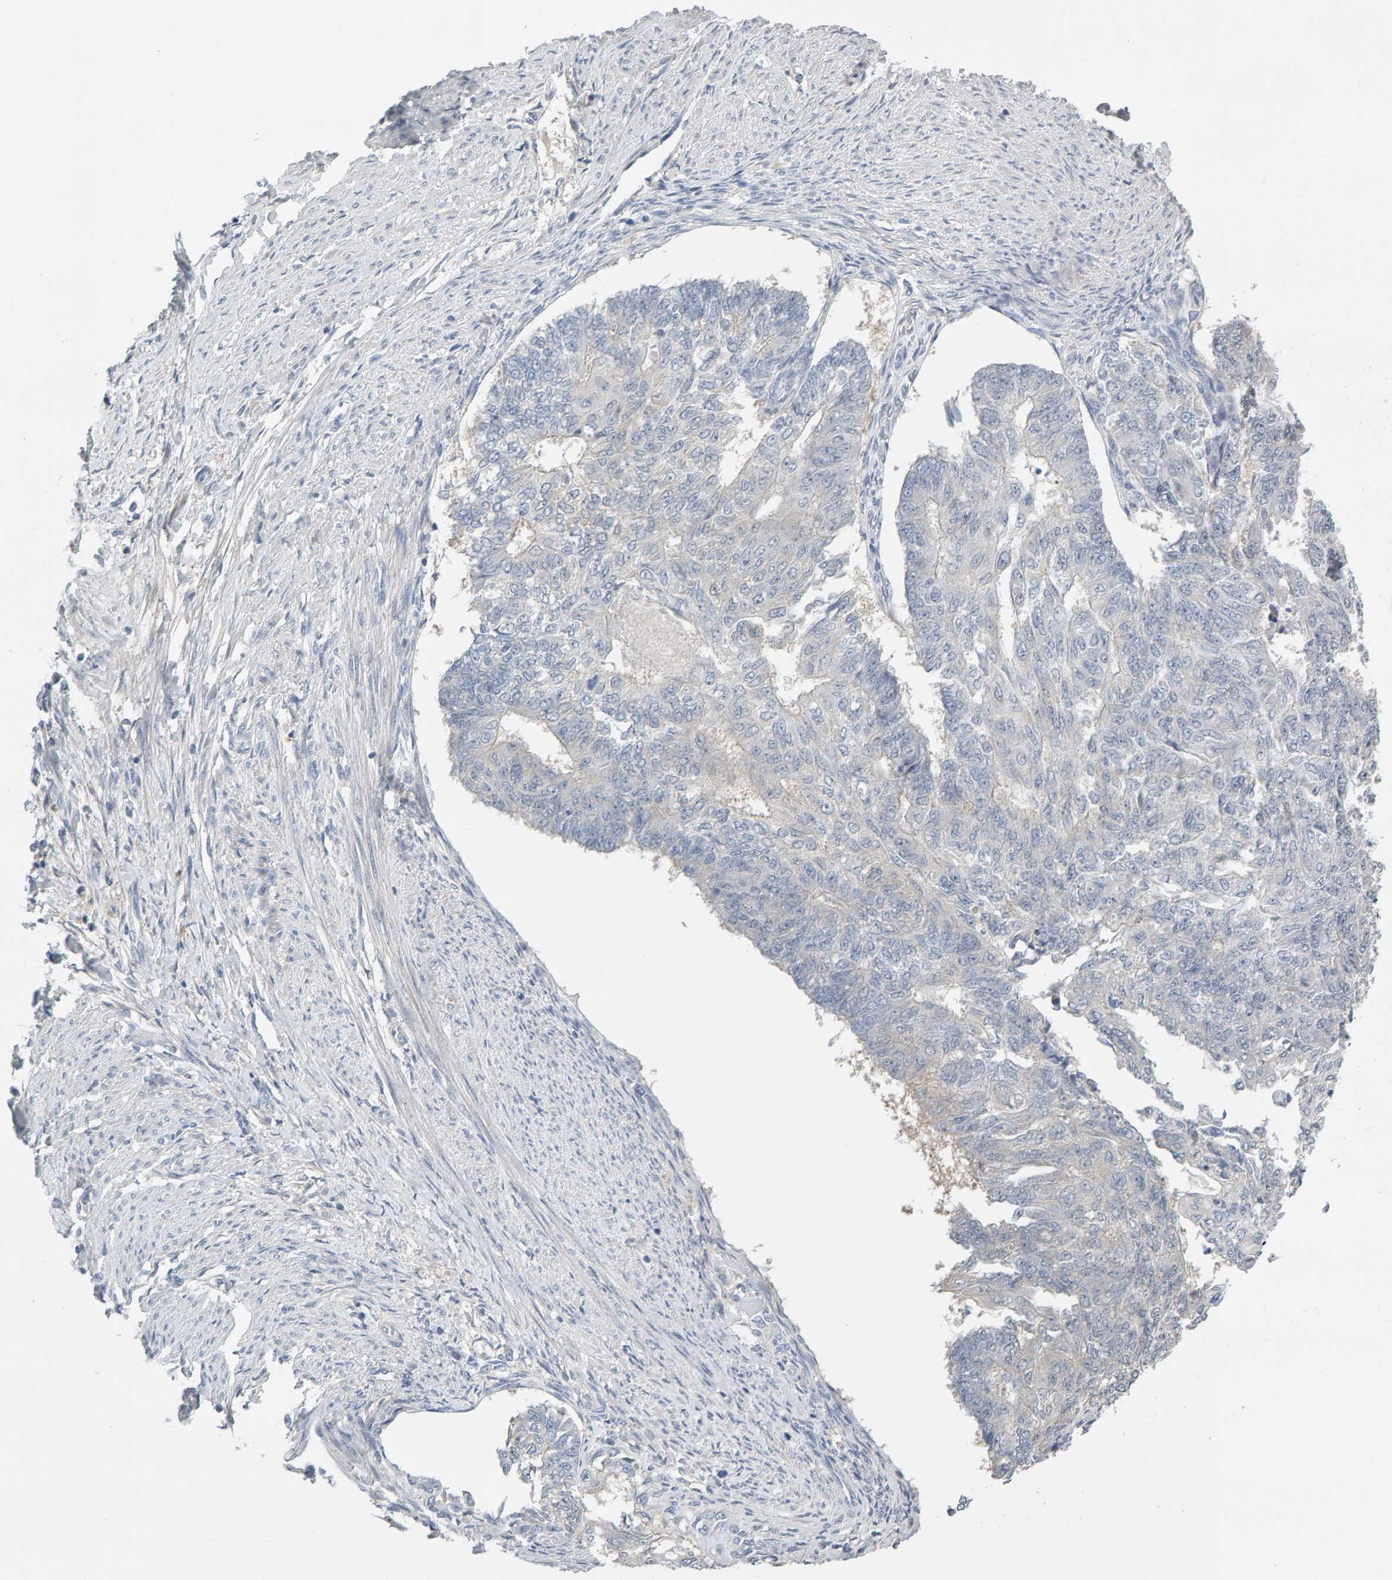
{"staining": {"intensity": "negative", "quantity": "none", "location": "none"}, "tissue": "endometrial cancer", "cell_type": "Tumor cells", "image_type": "cancer", "snomed": [{"axis": "morphology", "description": "Adenocarcinoma, NOS"}, {"axis": "topography", "description": "Endometrium"}], "caption": "Immunohistochemistry (IHC) micrograph of endometrial cancer (adenocarcinoma) stained for a protein (brown), which reveals no expression in tumor cells.", "gene": "GFUS", "patient": {"sex": "female", "age": 32}}